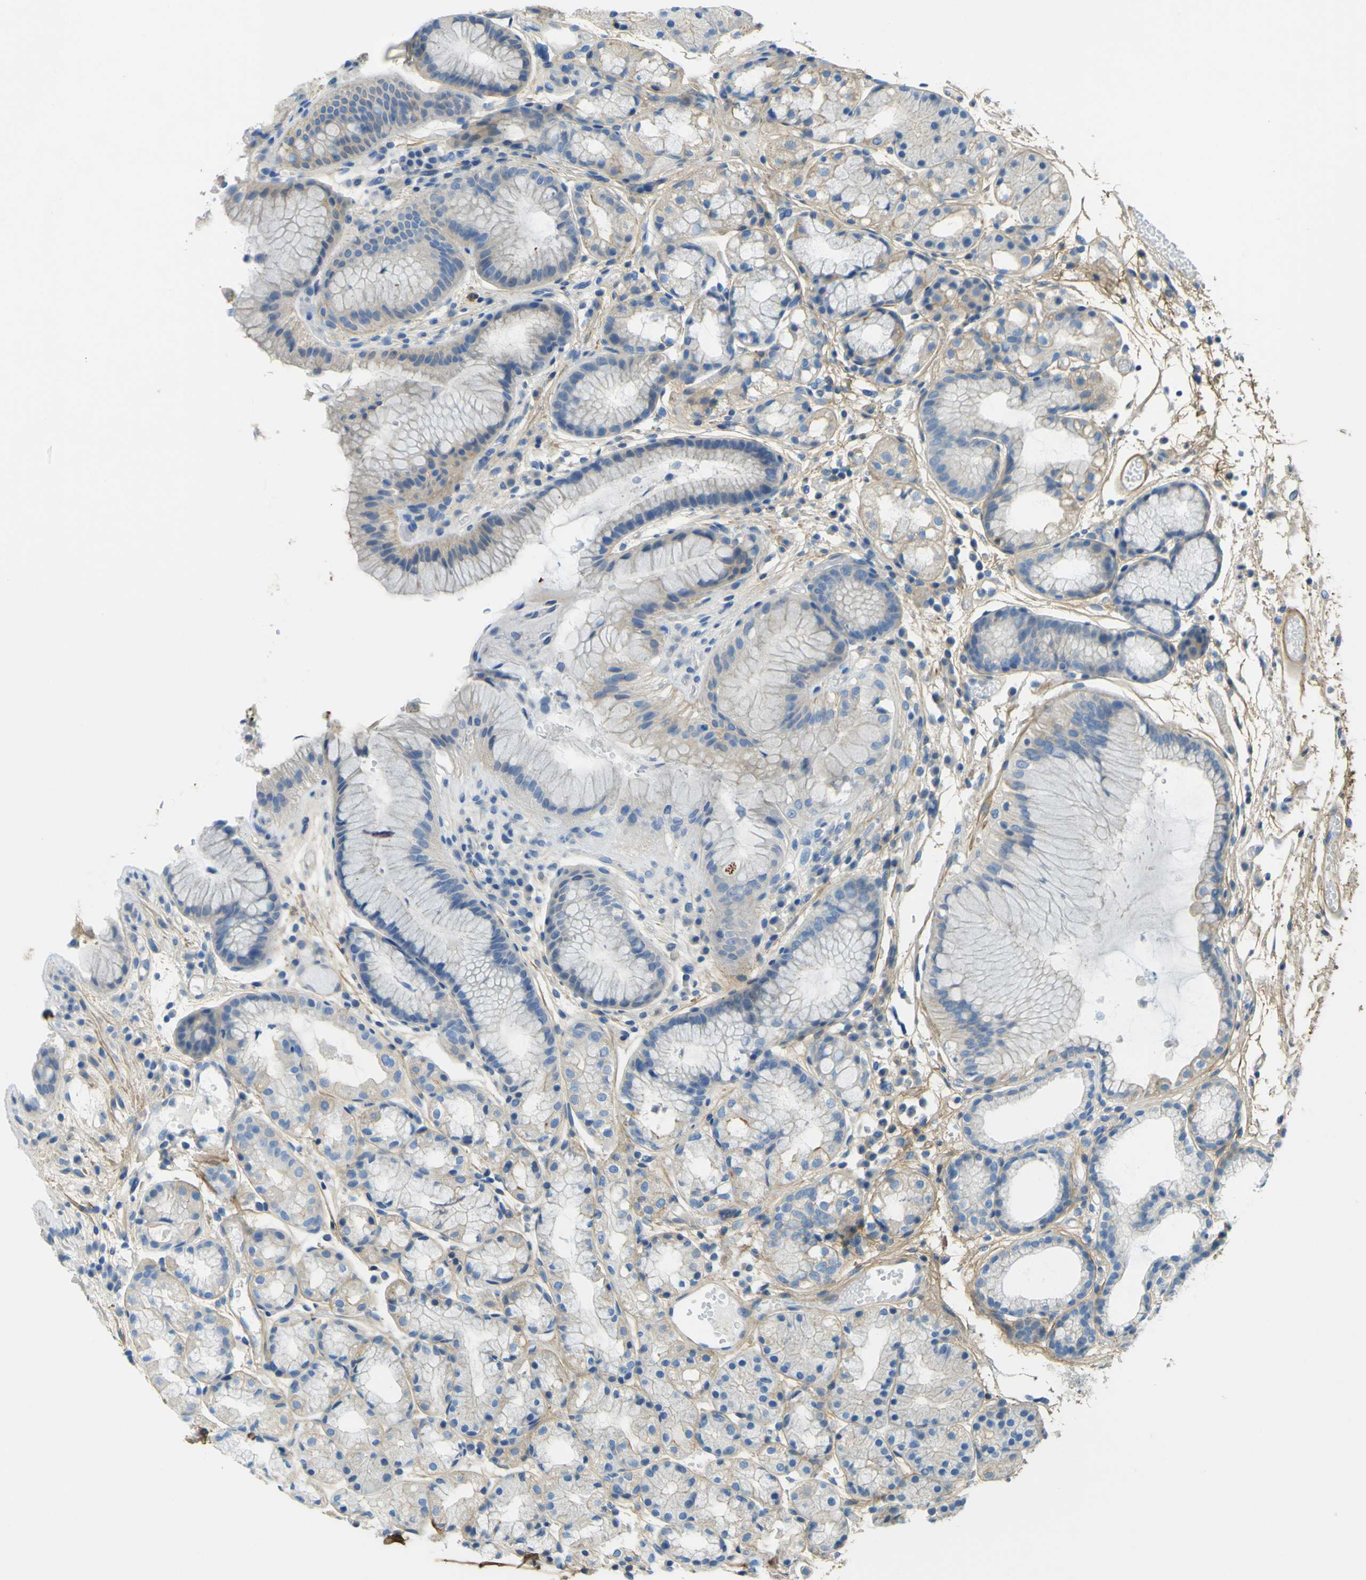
{"staining": {"intensity": "weak", "quantity": "25%-75%", "location": "cytoplasmic/membranous"}, "tissue": "stomach", "cell_type": "Glandular cells", "image_type": "normal", "snomed": [{"axis": "morphology", "description": "Normal tissue, NOS"}, {"axis": "topography", "description": "Stomach, upper"}], "caption": "Immunohistochemical staining of unremarkable stomach shows weak cytoplasmic/membranous protein positivity in about 25%-75% of glandular cells. (brown staining indicates protein expression, while blue staining denotes nuclei).", "gene": "OGN", "patient": {"sex": "male", "age": 72}}